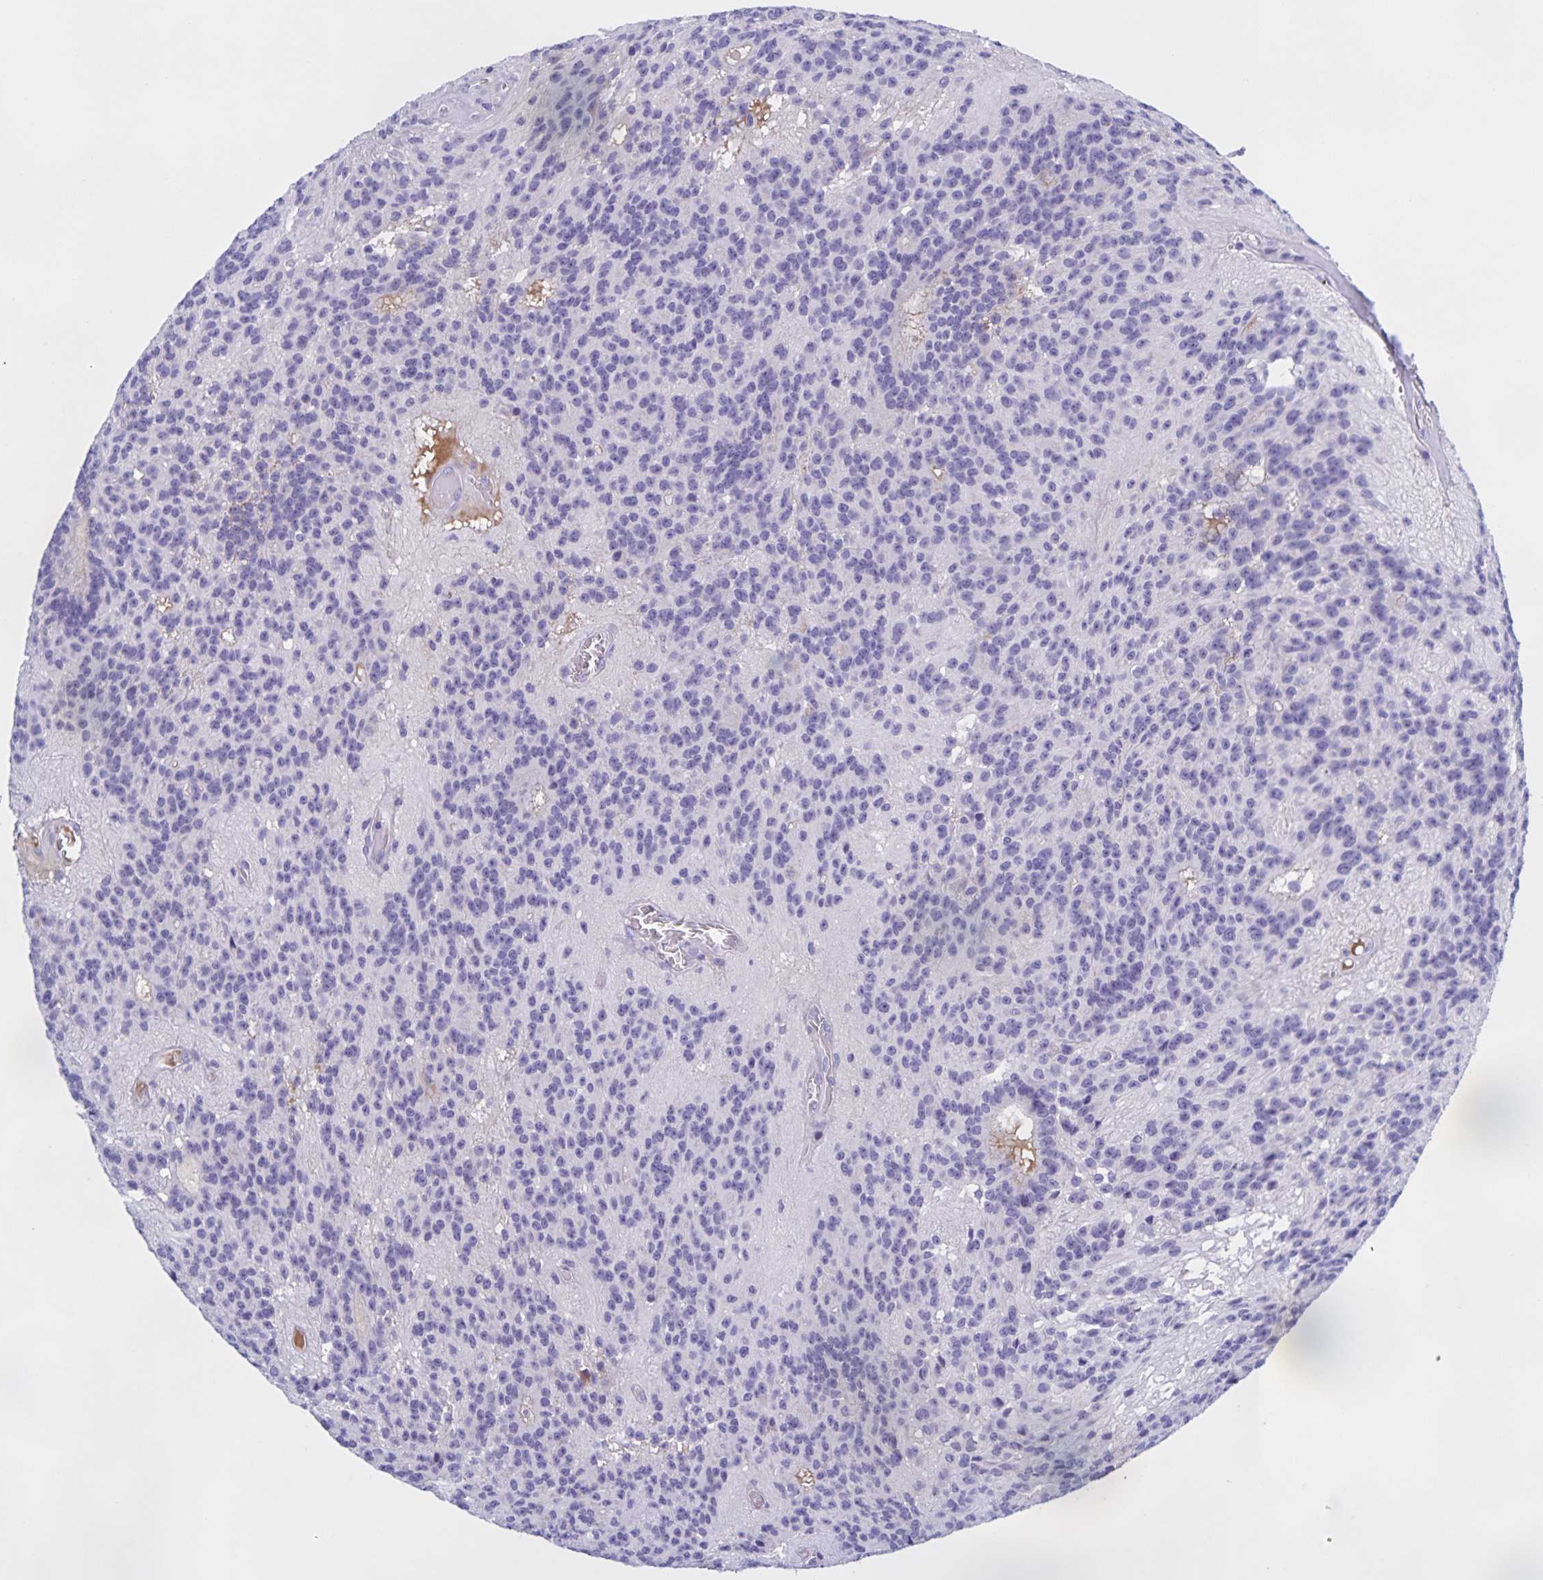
{"staining": {"intensity": "negative", "quantity": "none", "location": "none"}, "tissue": "glioma", "cell_type": "Tumor cells", "image_type": "cancer", "snomed": [{"axis": "morphology", "description": "Glioma, malignant, Low grade"}, {"axis": "topography", "description": "Brain"}], "caption": "Tumor cells are negative for brown protein staining in glioma.", "gene": "CATSPER4", "patient": {"sex": "male", "age": 31}}